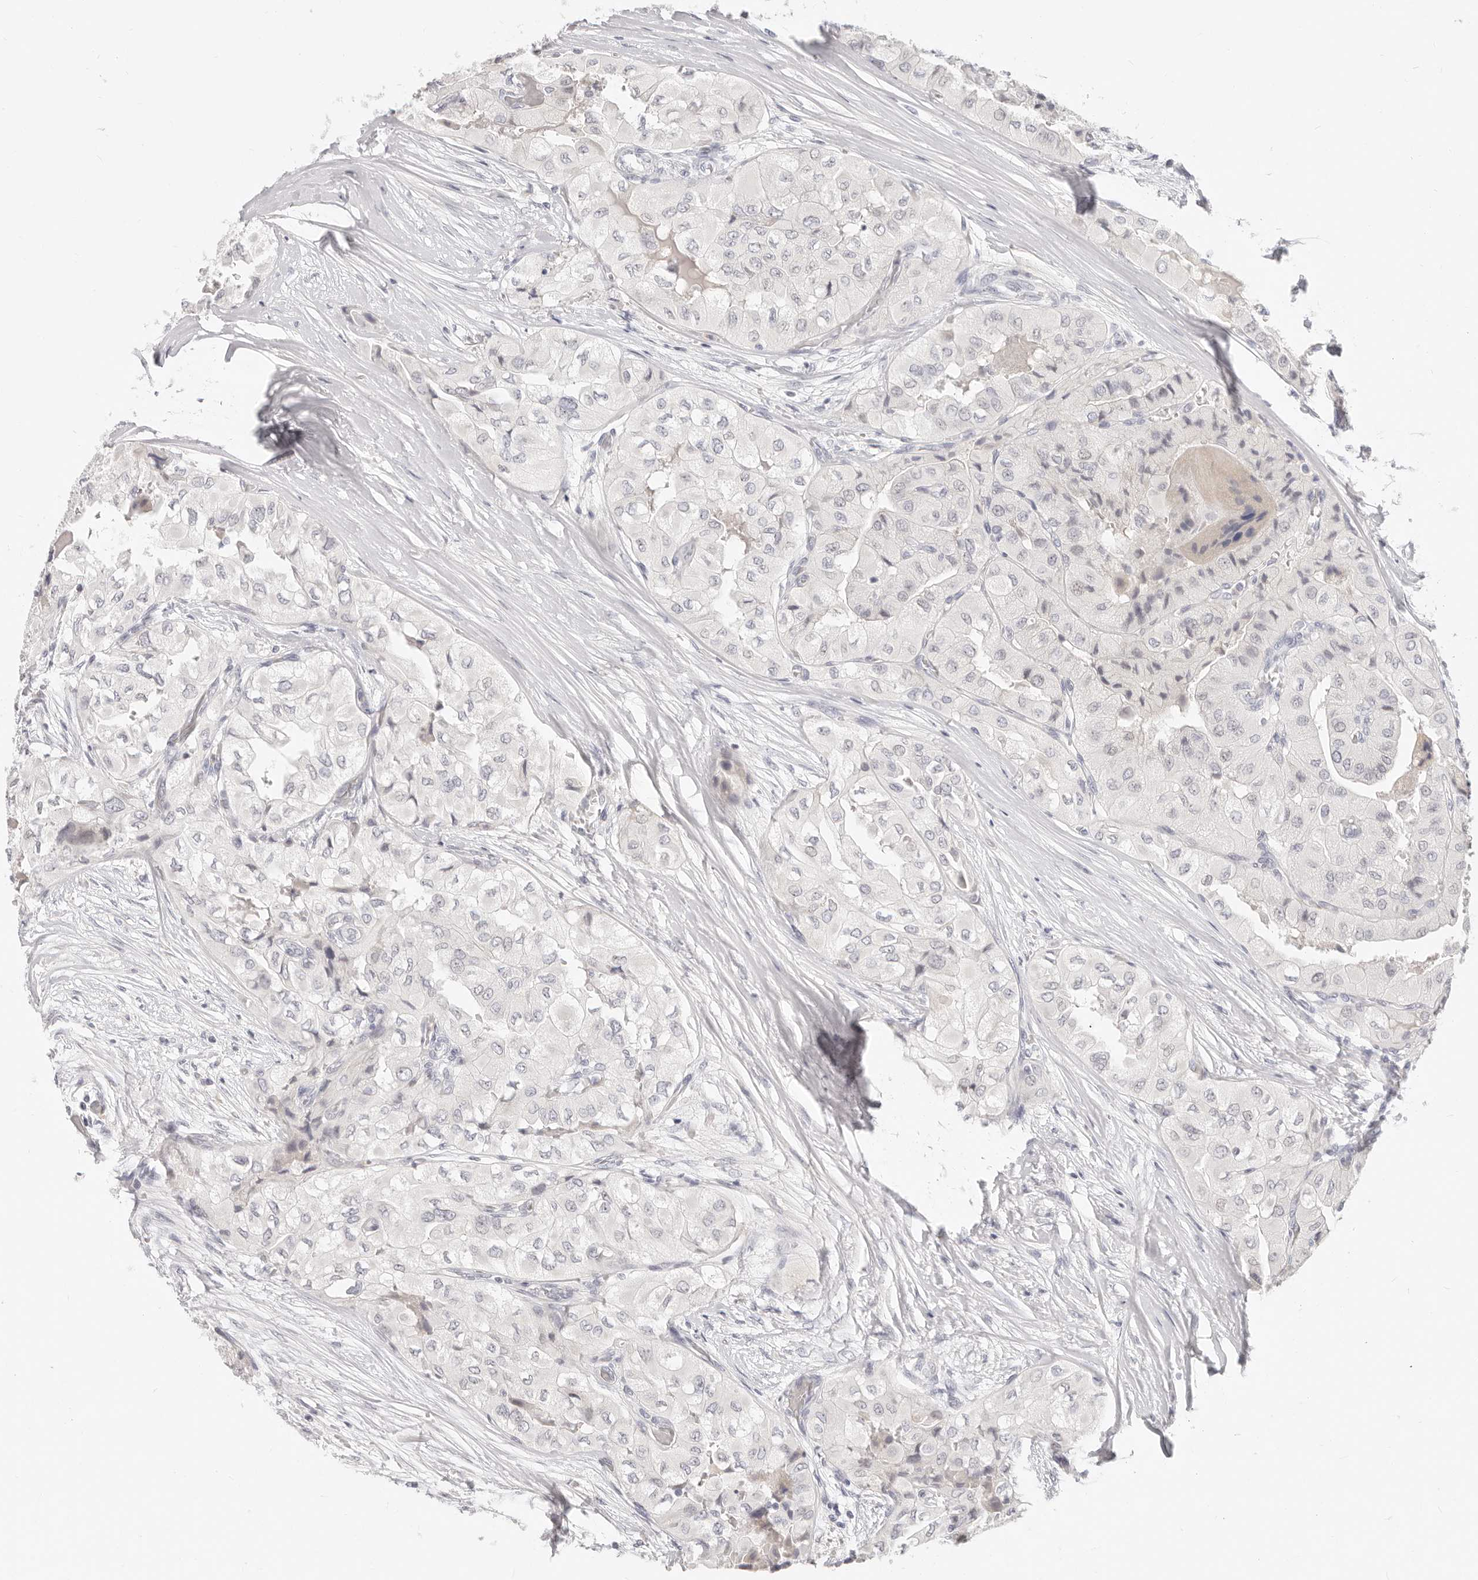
{"staining": {"intensity": "negative", "quantity": "none", "location": "none"}, "tissue": "thyroid cancer", "cell_type": "Tumor cells", "image_type": "cancer", "snomed": [{"axis": "morphology", "description": "Papillary adenocarcinoma, NOS"}, {"axis": "topography", "description": "Thyroid gland"}], "caption": "Papillary adenocarcinoma (thyroid) stained for a protein using immunohistochemistry displays no positivity tumor cells.", "gene": "ASCL1", "patient": {"sex": "female", "age": 59}}